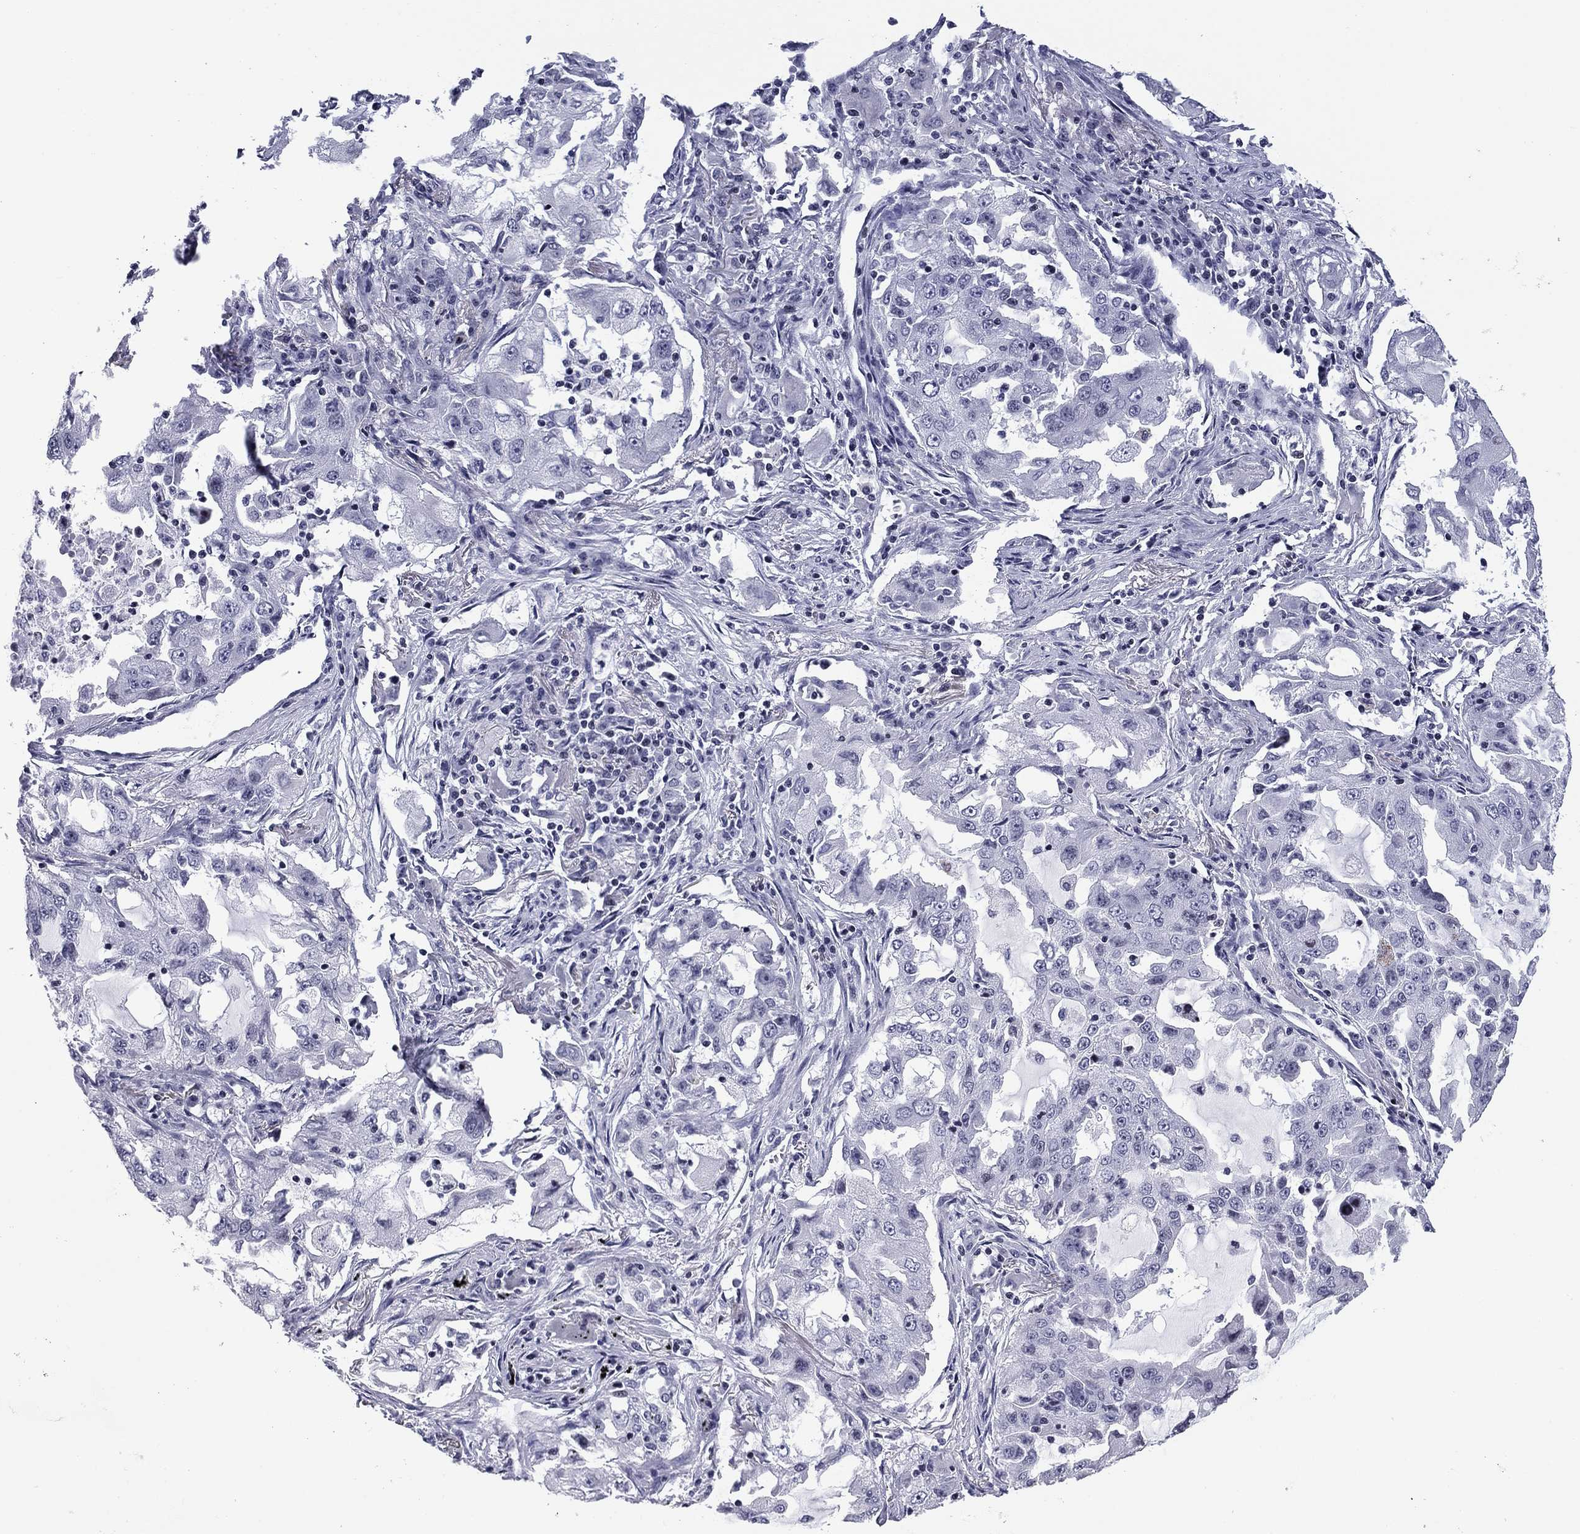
{"staining": {"intensity": "negative", "quantity": "none", "location": "none"}, "tissue": "lung cancer", "cell_type": "Tumor cells", "image_type": "cancer", "snomed": [{"axis": "morphology", "description": "Adenocarcinoma, NOS"}, {"axis": "topography", "description": "Lung"}], "caption": "An image of human lung adenocarcinoma is negative for staining in tumor cells.", "gene": "CCDC144A", "patient": {"sex": "female", "age": 61}}